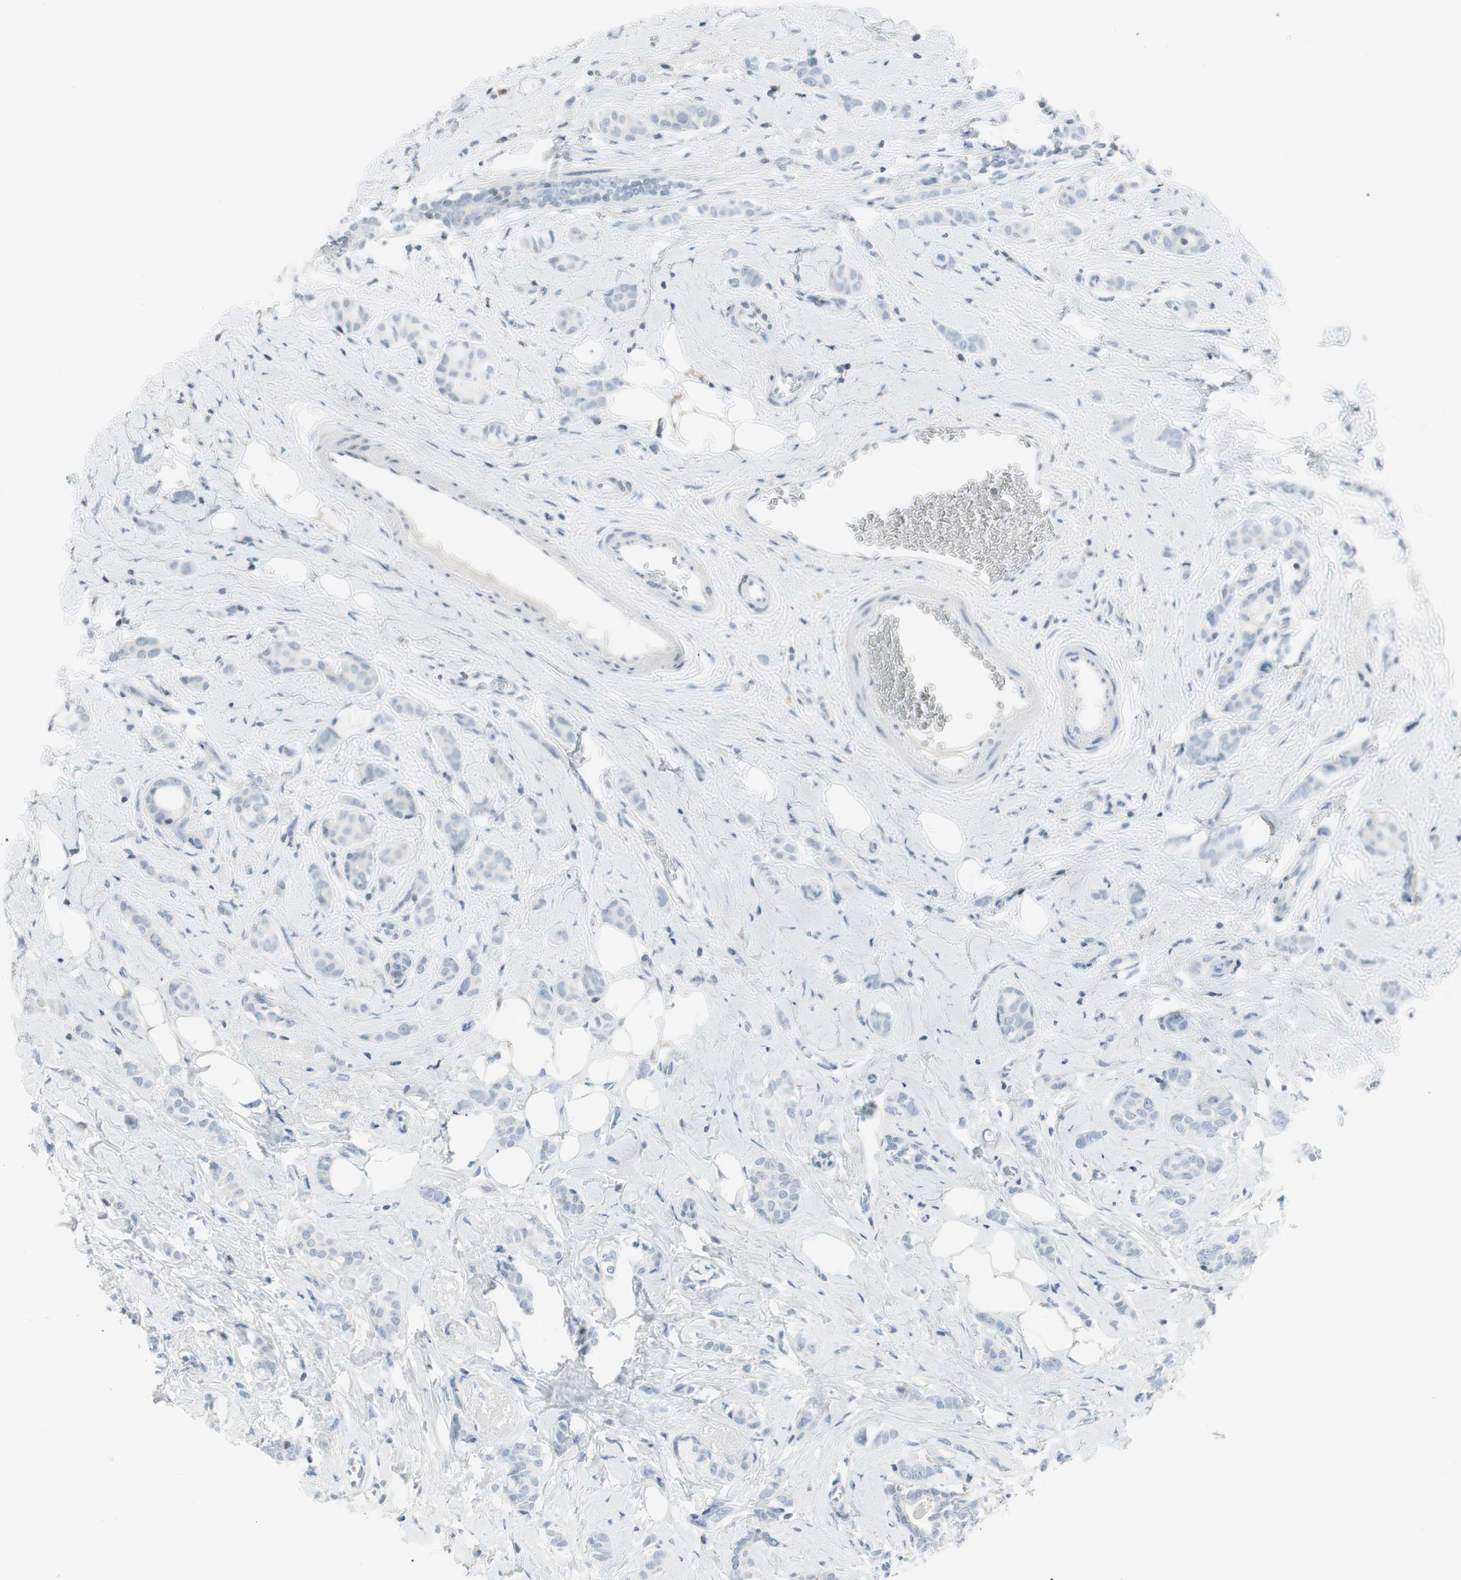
{"staining": {"intensity": "negative", "quantity": "none", "location": "none"}, "tissue": "breast cancer", "cell_type": "Tumor cells", "image_type": "cancer", "snomed": [{"axis": "morphology", "description": "Lobular carcinoma"}, {"axis": "topography", "description": "Breast"}], "caption": "This is an immunohistochemistry micrograph of lobular carcinoma (breast). There is no expression in tumor cells.", "gene": "ARG2", "patient": {"sex": "female", "age": 60}}